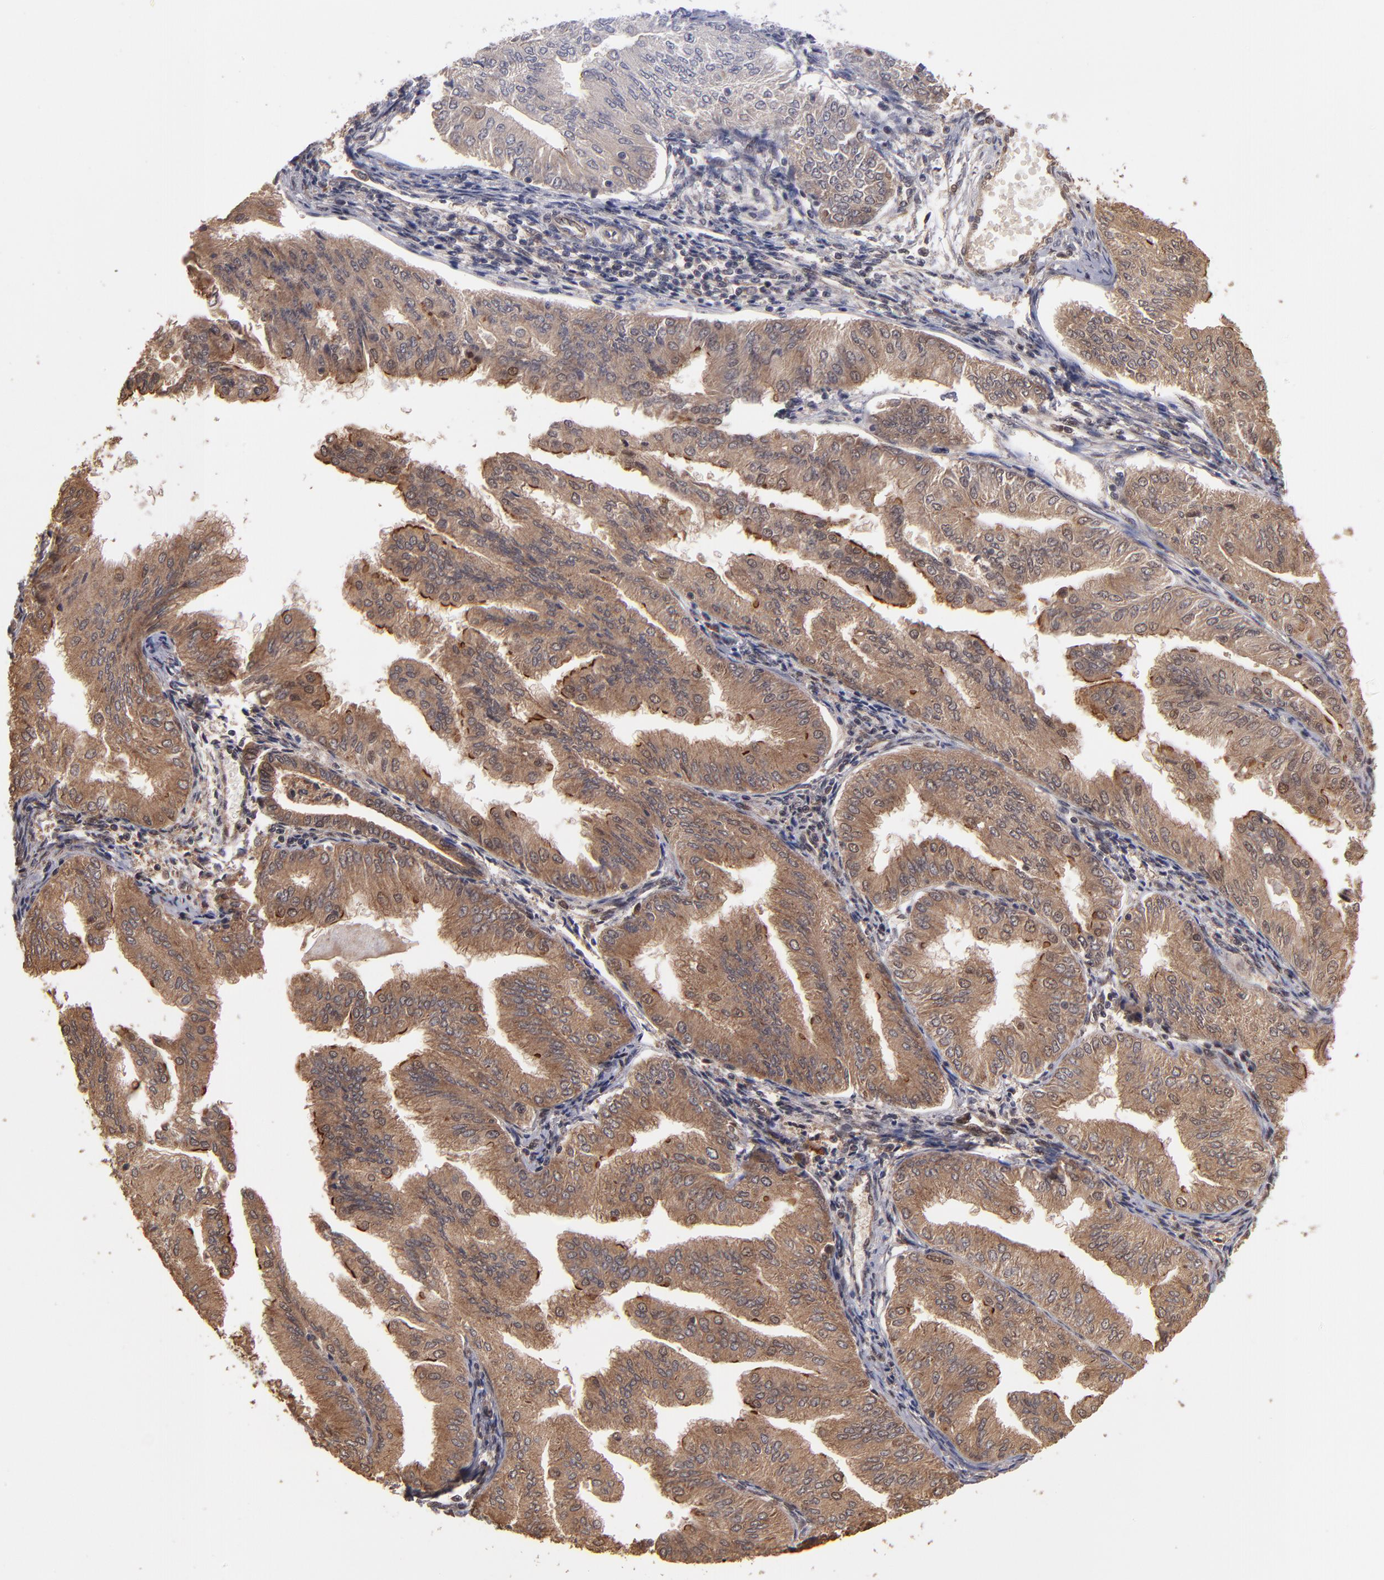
{"staining": {"intensity": "strong", "quantity": ">75%", "location": "cytoplasmic/membranous"}, "tissue": "endometrial cancer", "cell_type": "Tumor cells", "image_type": "cancer", "snomed": [{"axis": "morphology", "description": "Adenocarcinoma, NOS"}, {"axis": "topography", "description": "Endometrium"}], "caption": "The micrograph exhibits staining of endometrial cancer (adenocarcinoma), revealing strong cytoplasmic/membranous protein positivity (brown color) within tumor cells.", "gene": "NFE2L2", "patient": {"sex": "female", "age": 53}}